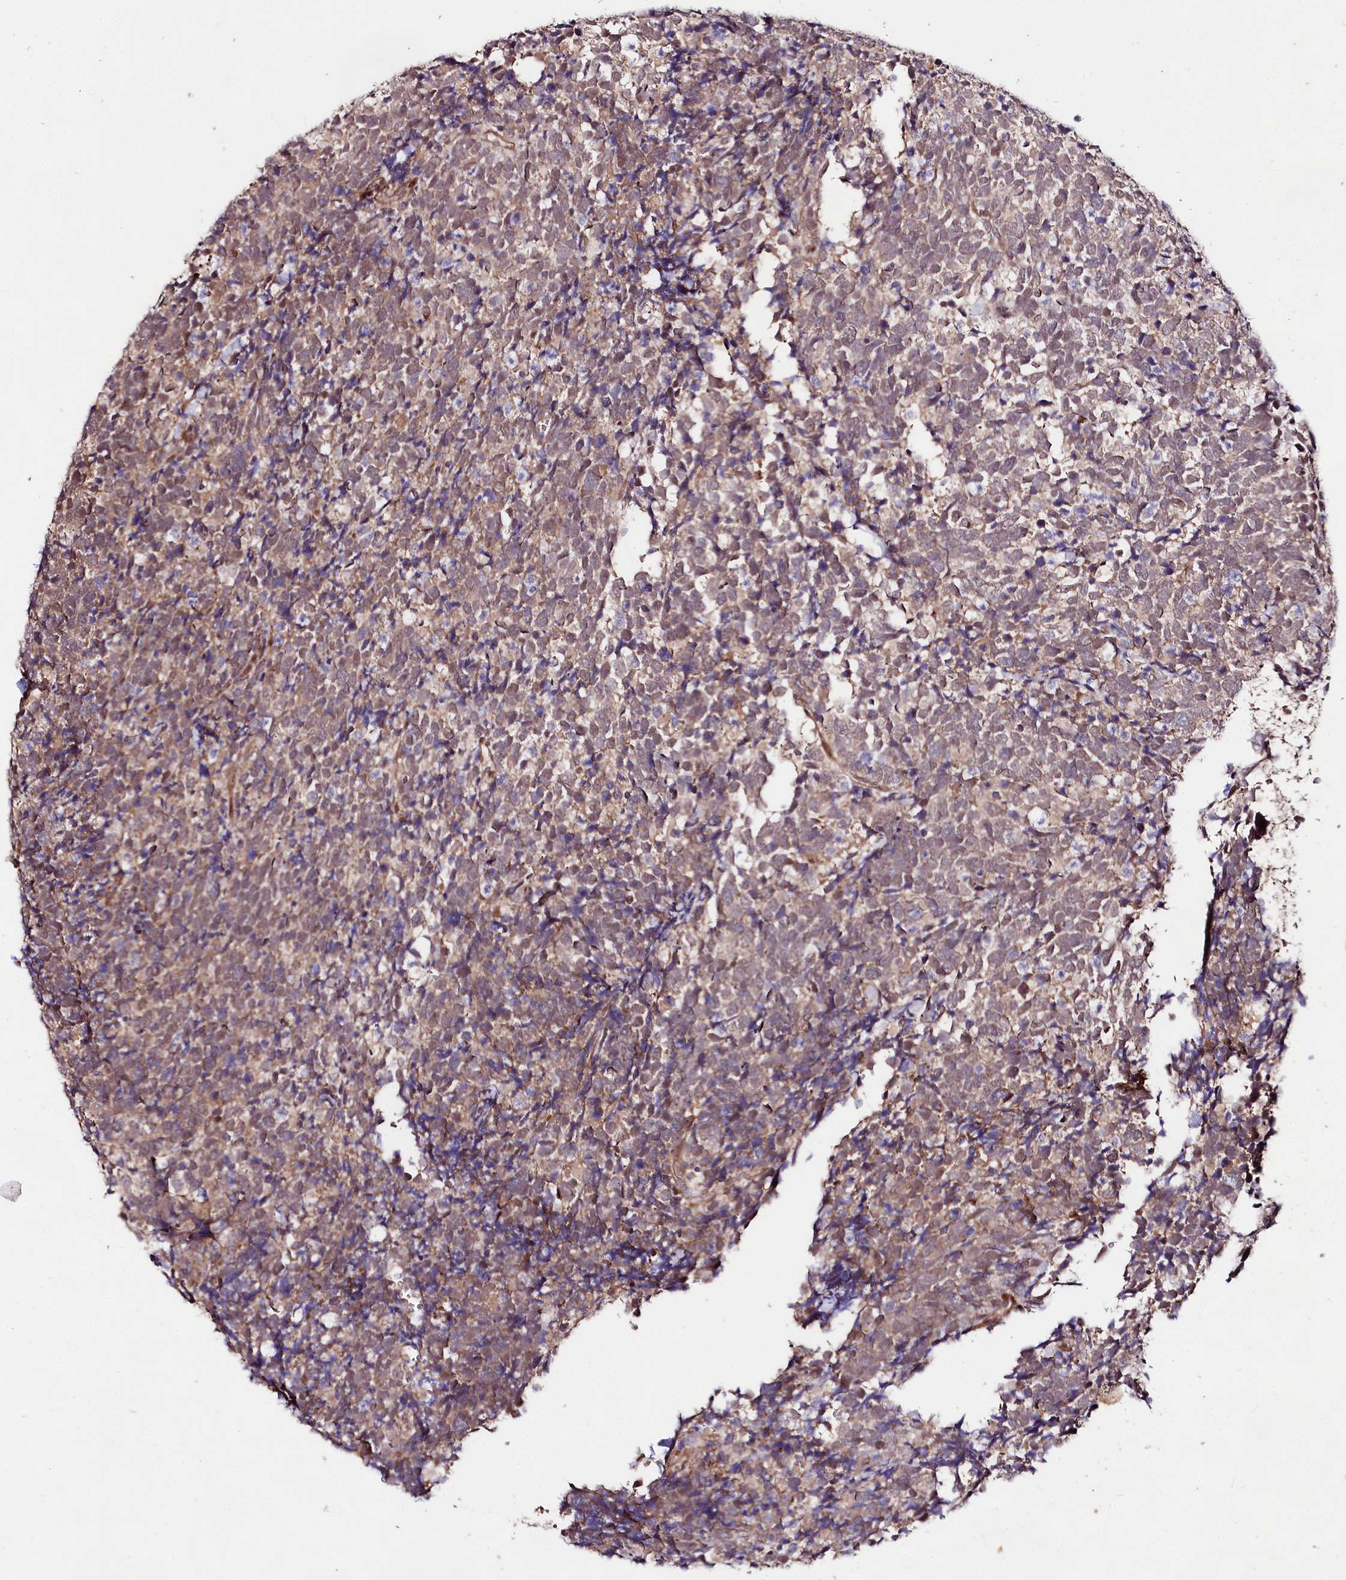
{"staining": {"intensity": "weak", "quantity": "<25%", "location": "cytoplasmic/membranous,nuclear"}, "tissue": "urothelial cancer", "cell_type": "Tumor cells", "image_type": "cancer", "snomed": [{"axis": "morphology", "description": "Urothelial carcinoma, High grade"}, {"axis": "topography", "description": "Urinary bladder"}], "caption": "Immunohistochemical staining of human urothelial carcinoma (high-grade) reveals no significant staining in tumor cells.", "gene": "PHLDB1", "patient": {"sex": "female", "age": 82}}